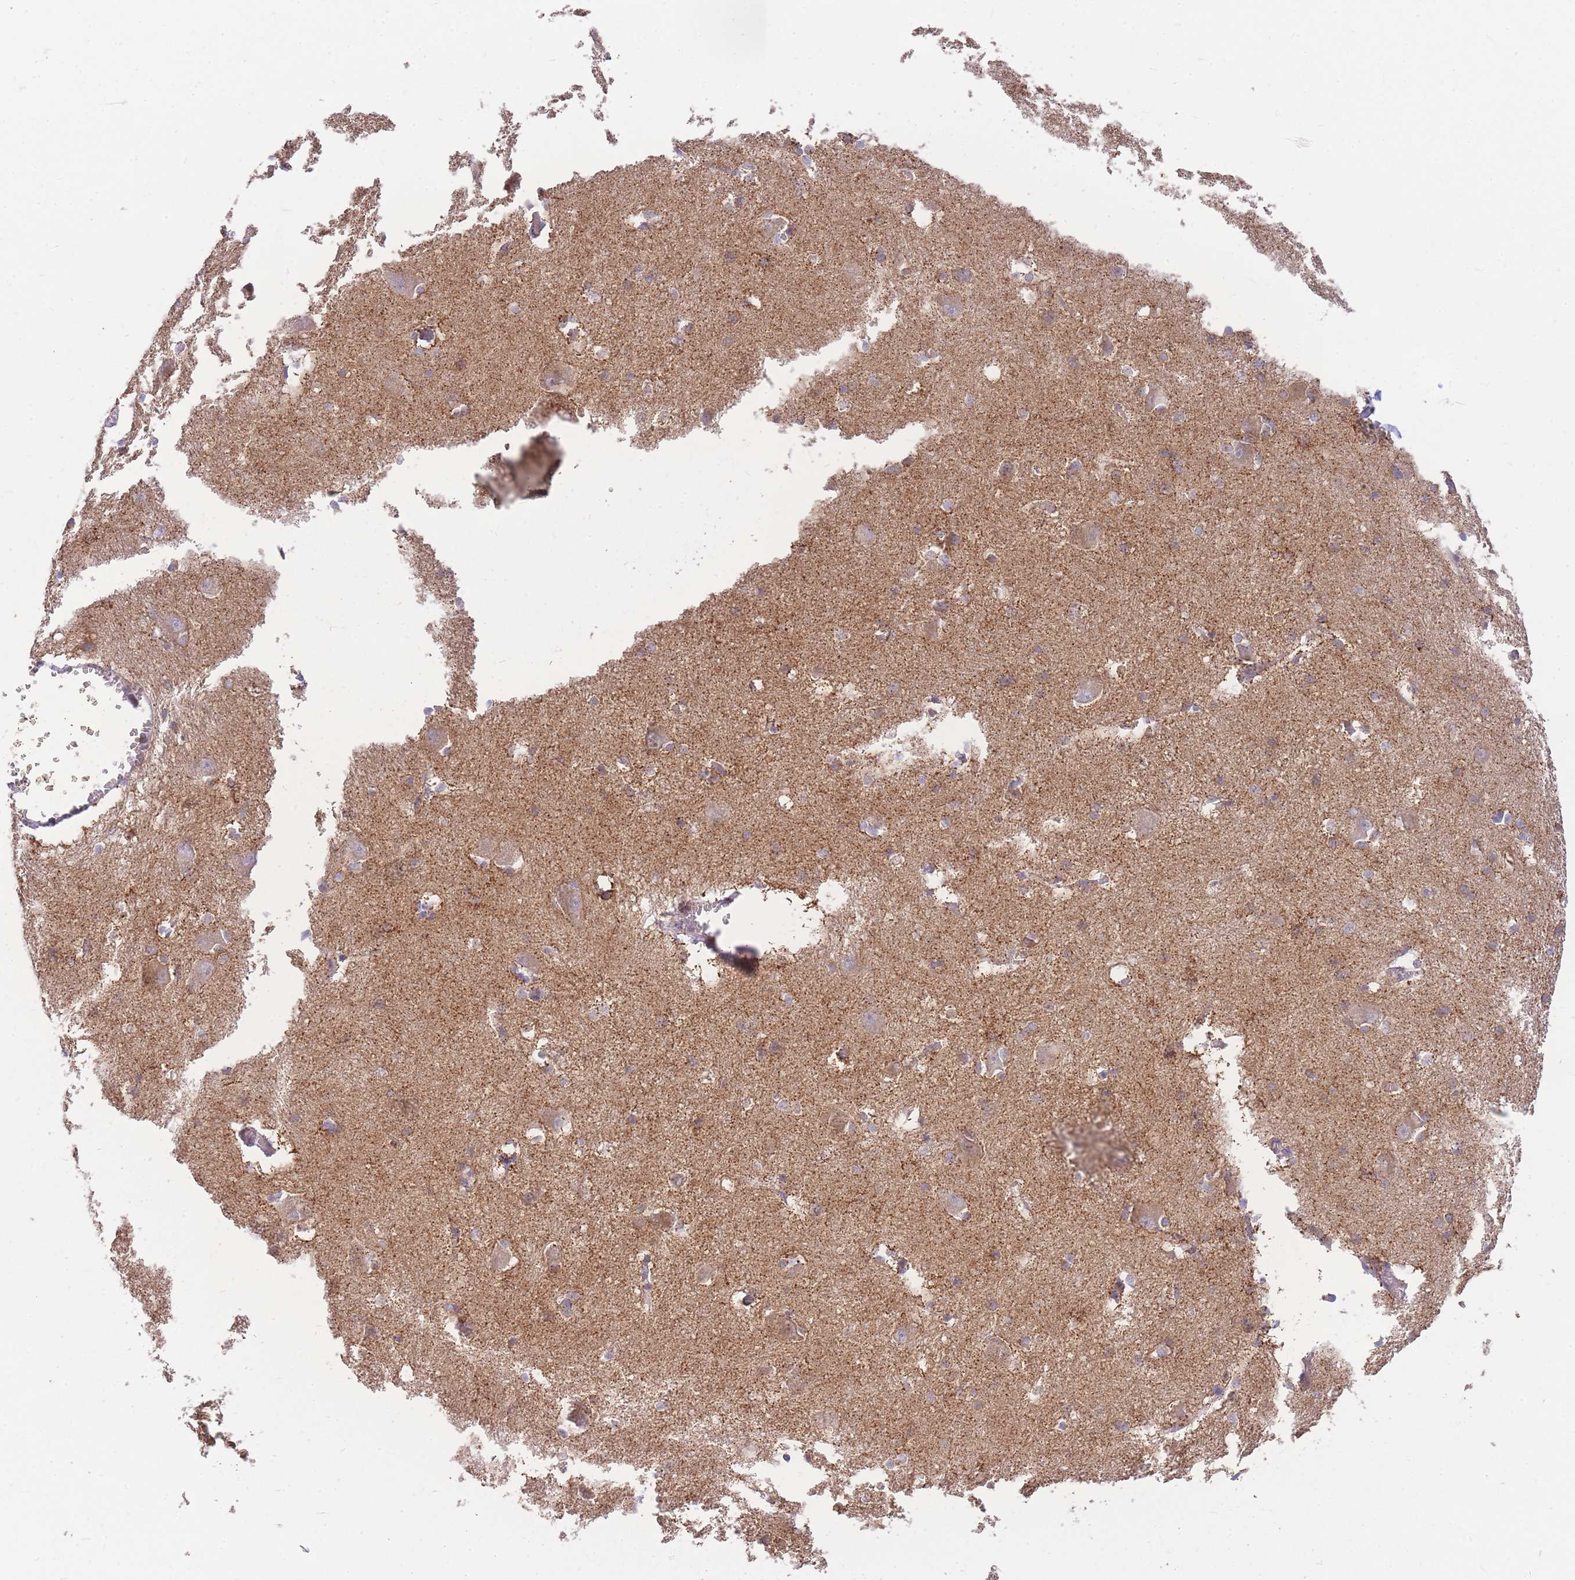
{"staining": {"intensity": "negative", "quantity": "none", "location": "none"}, "tissue": "caudate", "cell_type": "Glial cells", "image_type": "normal", "snomed": [{"axis": "morphology", "description": "Normal tissue, NOS"}, {"axis": "topography", "description": "Lateral ventricle wall"}], "caption": "Image shows no significant protein staining in glial cells of normal caudate. (Stains: DAB IHC with hematoxylin counter stain, Microscopy: brightfield microscopy at high magnification).", "gene": "C2orf88", "patient": {"sex": "male", "age": 37}}